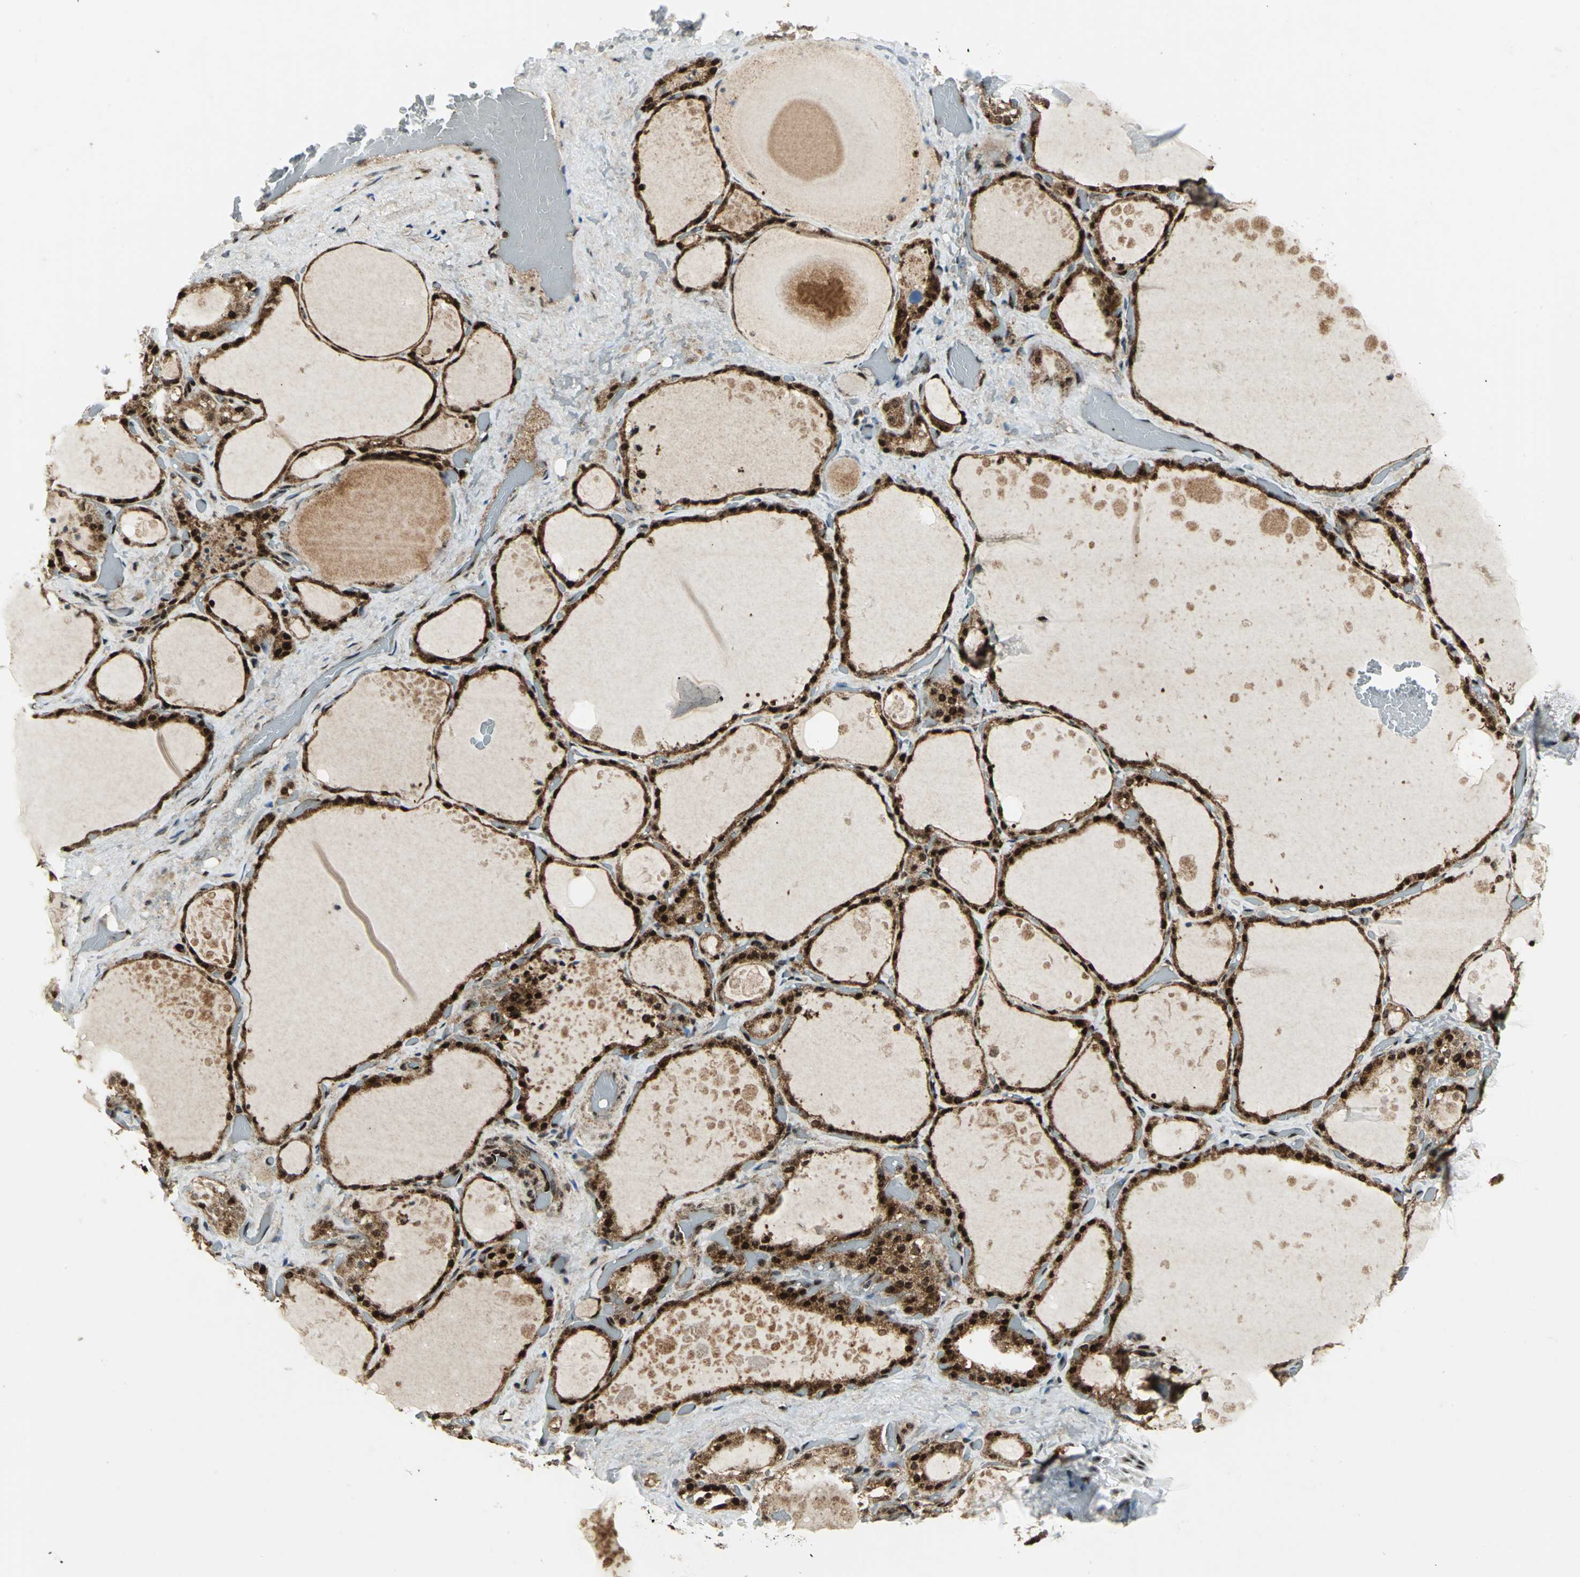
{"staining": {"intensity": "strong", "quantity": ">75%", "location": "cytoplasmic/membranous,nuclear"}, "tissue": "thyroid gland", "cell_type": "Glandular cells", "image_type": "normal", "snomed": [{"axis": "morphology", "description": "Normal tissue, NOS"}, {"axis": "topography", "description": "Thyroid gland"}], "caption": "Thyroid gland stained for a protein (brown) shows strong cytoplasmic/membranous,nuclear positive staining in approximately >75% of glandular cells.", "gene": "COPS5", "patient": {"sex": "male", "age": 61}}